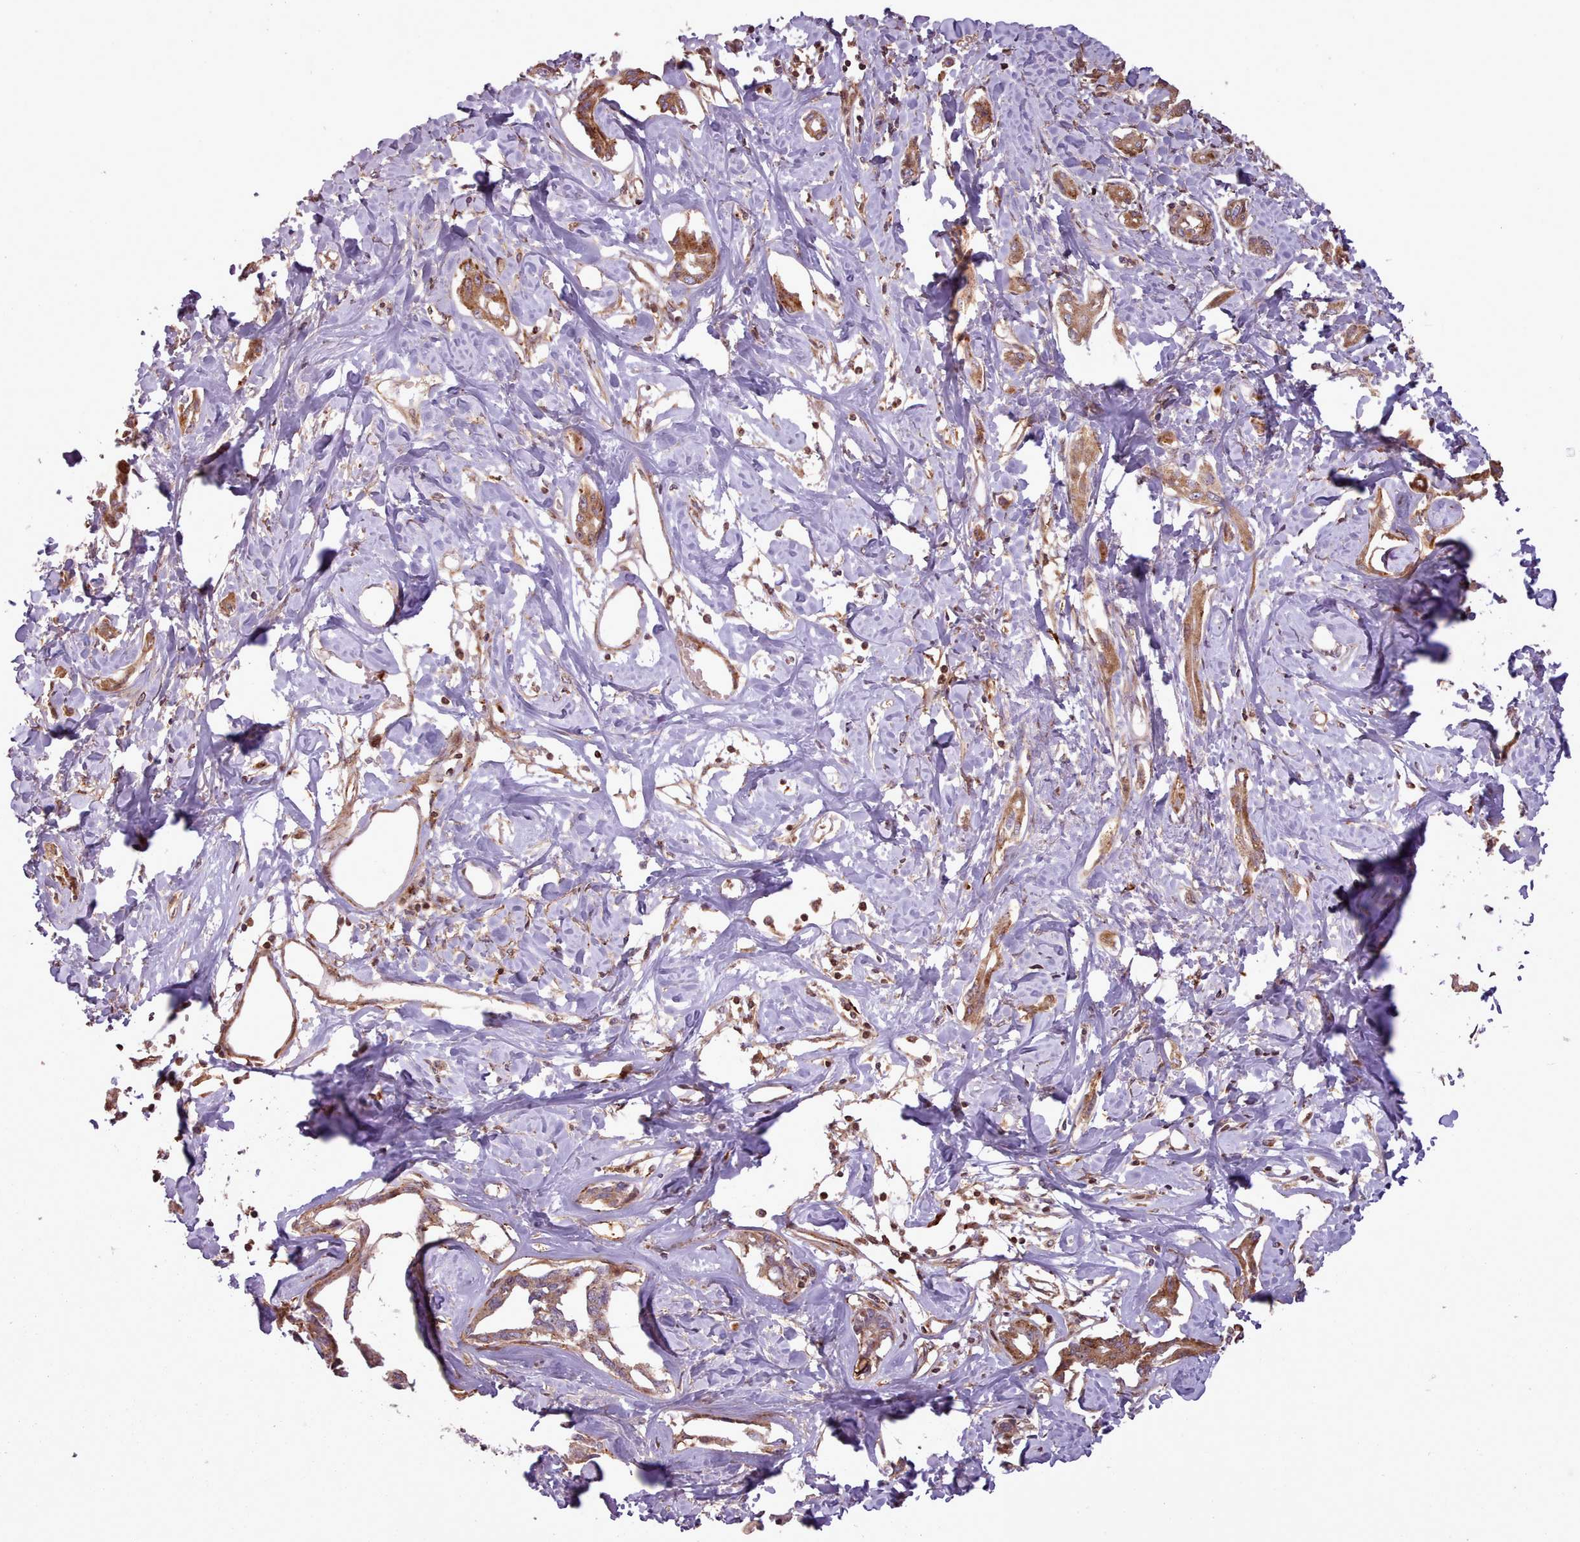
{"staining": {"intensity": "moderate", "quantity": ">75%", "location": "cytoplasmic/membranous"}, "tissue": "liver cancer", "cell_type": "Tumor cells", "image_type": "cancer", "snomed": [{"axis": "morphology", "description": "Cholangiocarcinoma"}, {"axis": "topography", "description": "Liver"}], "caption": "IHC image of liver cholangiocarcinoma stained for a protein (brown), which demonstrates medium levels of moderate cytoplasmic/membranous expression in about >75% of tumor cells.", "gene": "NLRP7", "patient": {"sex": "male", "age": 59}}